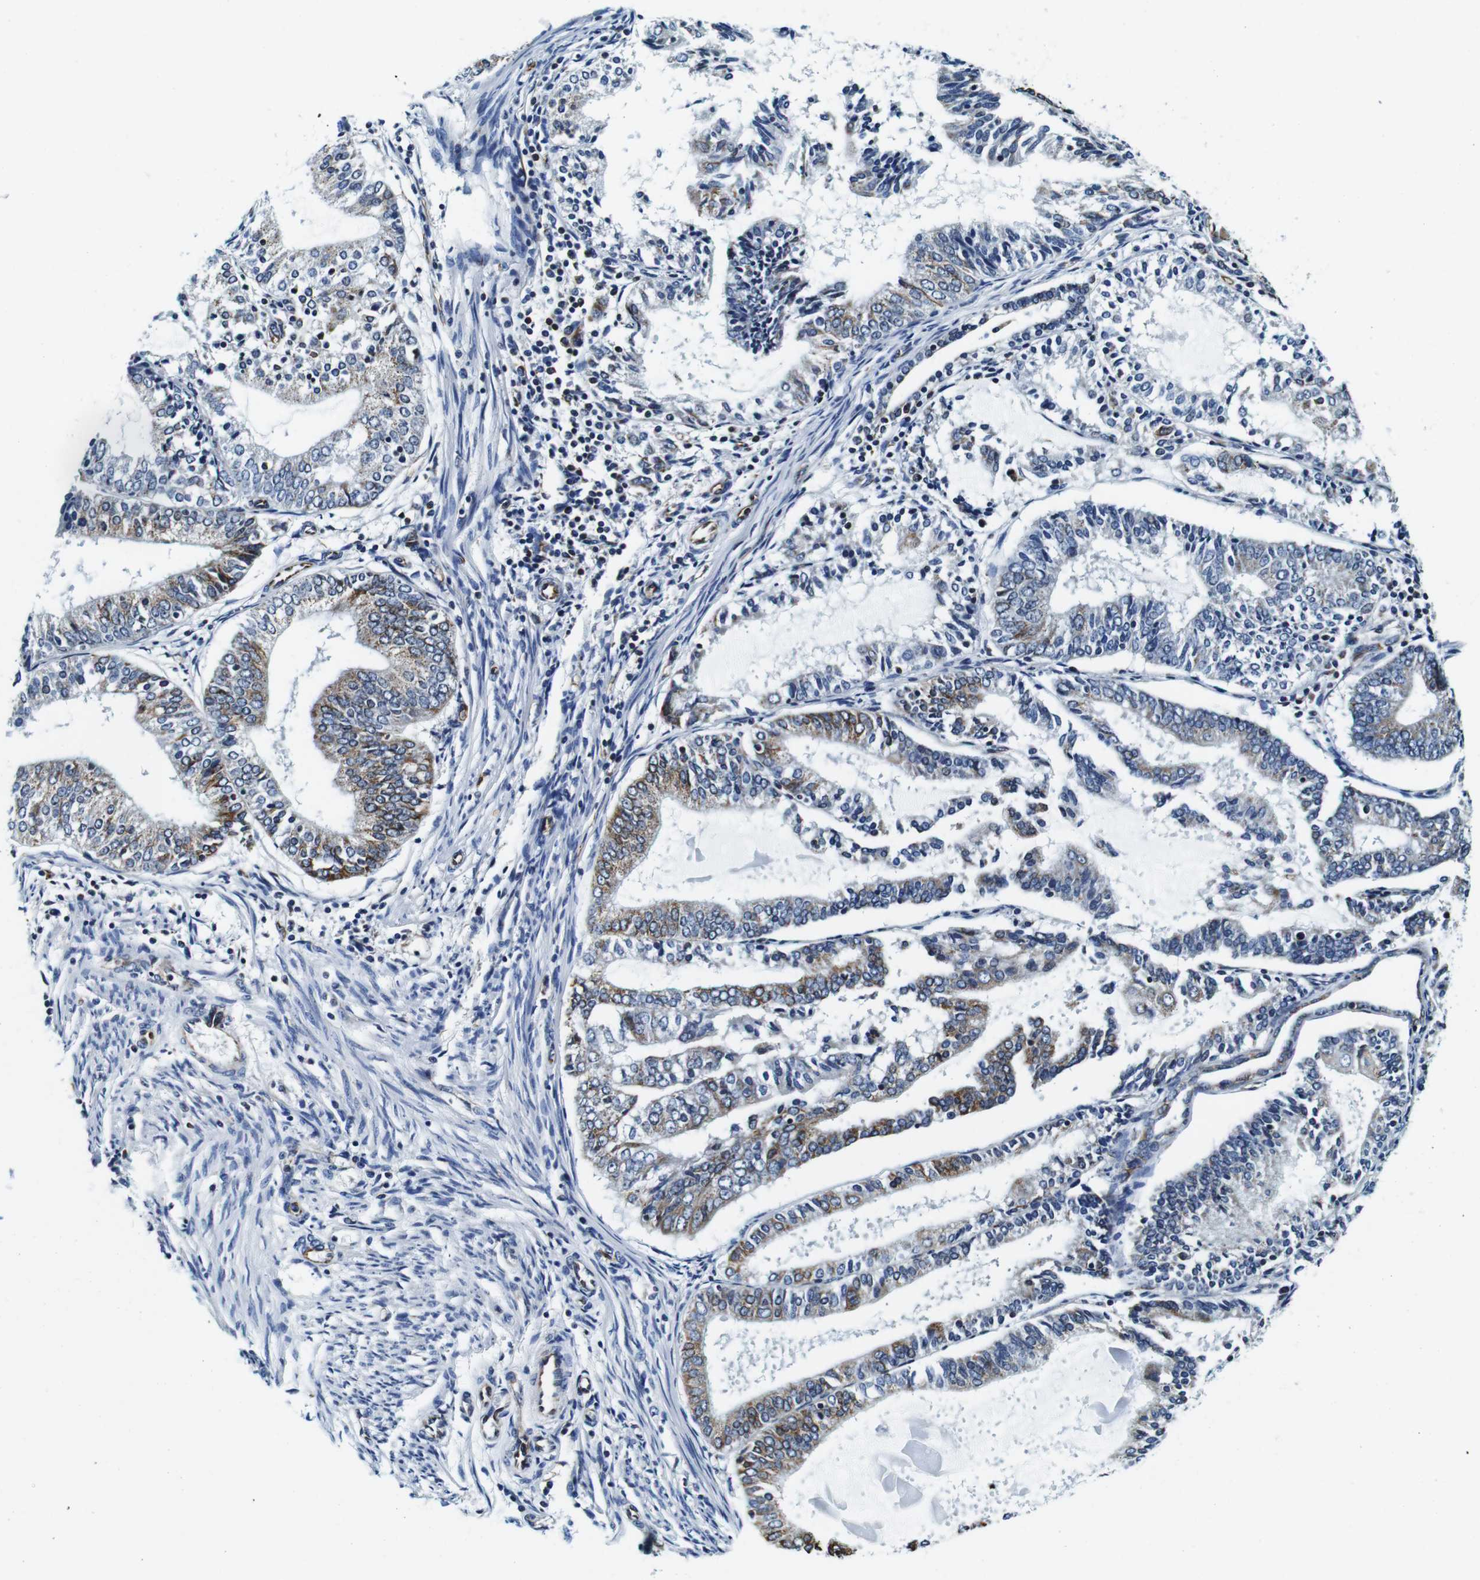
{"staining": {"intensity": "moderate", "quantity": "25%-75%", "location": "cytoplasmic/membranous"}, "tissue": "endometrial cancer", "cell_type": "Tumor cells", "image_type": "cancer", "snomed": [{"axis": "morphology", "description": "Adenocarcinoma, NOS"}, {"axis": "topography", "description": "Endometrium"}], "caption": "Endometrial cancer stained with a protein marker demonstrates moderate staining in tumor cells.", "gene": "FAR2", "patient": {"sex": "female", "age": 81}}